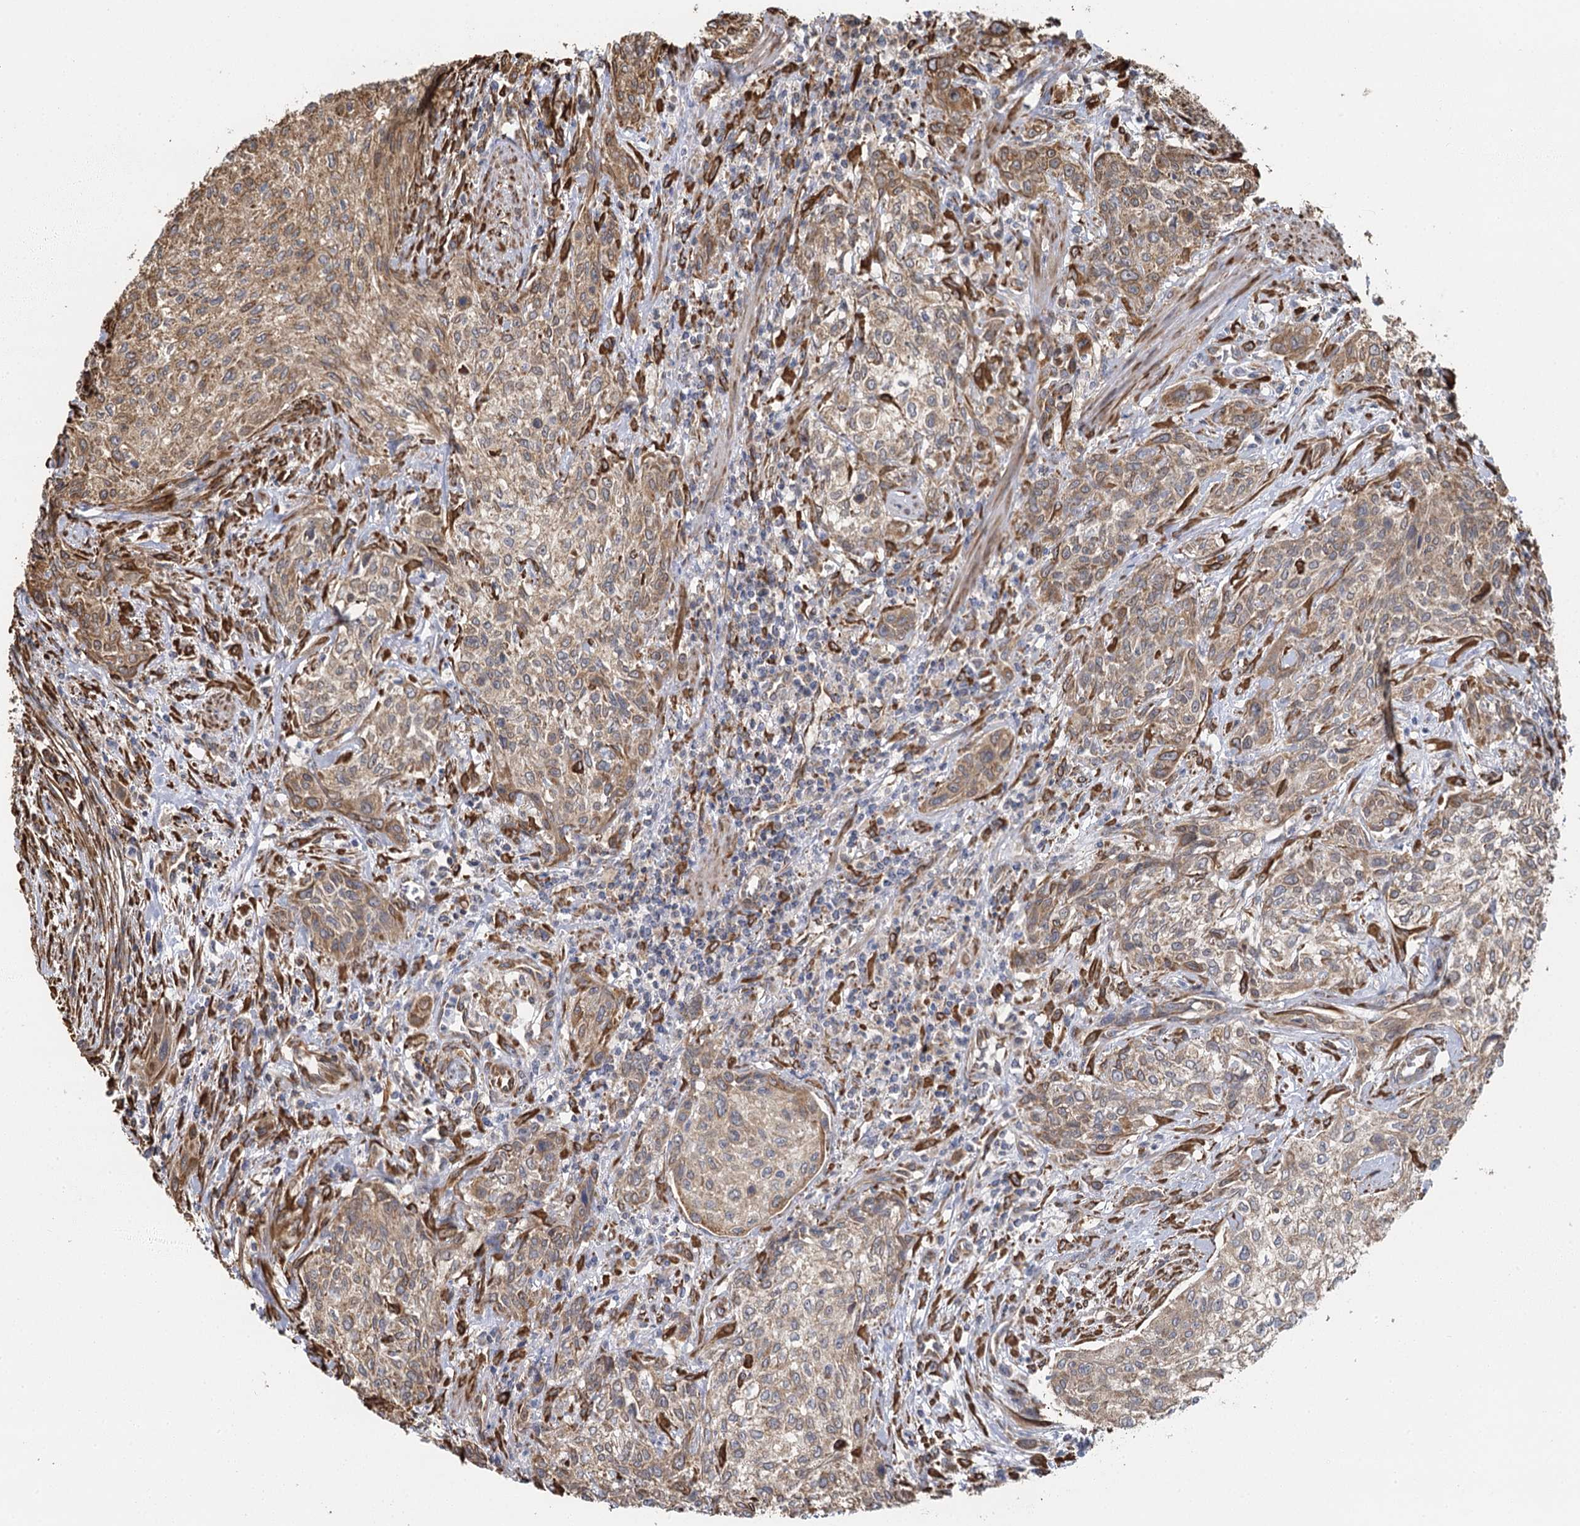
{"staining": {"intensity": "moderate", "quantity": ">75%", "location": "cytoplasmic/membranous"}, "tissue": "urothelial cancer", "cell_type": "Tumor cells", "image_type": "cancer", "snomed": [{"axis": "morphology", "description": "Normal tissue, NOS"}, {"axis": "morphology", "description": "Urothelial carcinoma, NOS"}, {"axis": "topography", "description": "Urinary bladder"}, {"axis": "topography", "description": "Peripheral nerve tissue"}], "caption": "This image displays immunohistochemistry staining of human urothelial cancer, with medium moderate cytoplasmic/membranous staining in approximately >75% of tumor cells.", "gene": "IL11RA", "patient": {"sex": "male", "age": 35}}